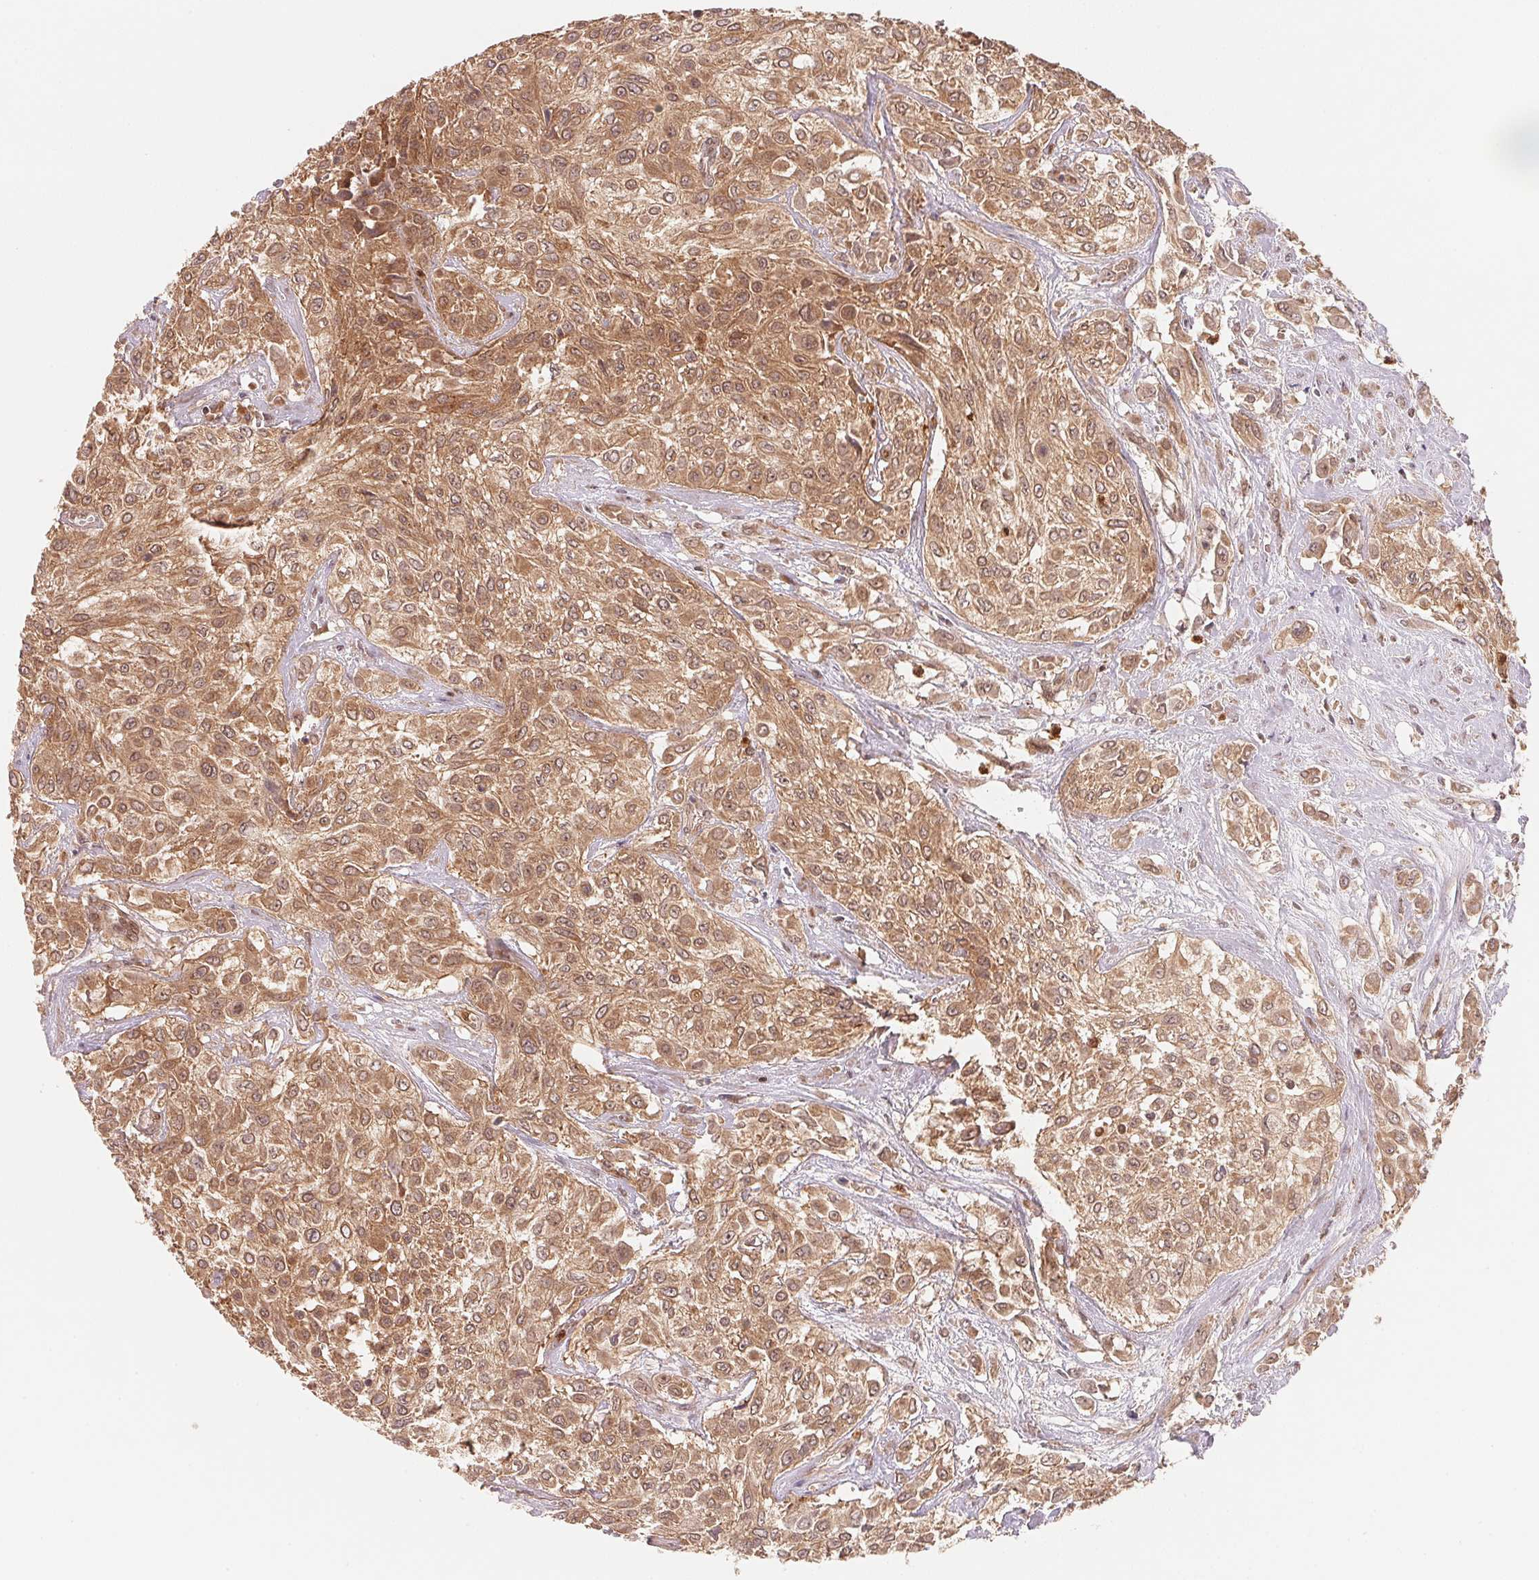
{"staining": {"intensity": "moderate", "quantity": ">75%", "location": "cytoplasmic/membranous,nuclear"}, "tissue": "urothelial cancer", "cell_type": "Tumor cells", "image_type": "cancer", "snomed": [{"axis": "morphology", "description": "Urothelial carcinoma, High grade"}, {"axis": "topography", "description": "Urinary bladder"}], "caption": "Urothelial cancer was stained to show a protein in brown. There is medium levels of moderate cytoplasmic/membranous and nuclear positivity in approximately >75% of tumor cells.", "gene": "CCDC102B", "patient": {"sex": "male", "age": 57}}